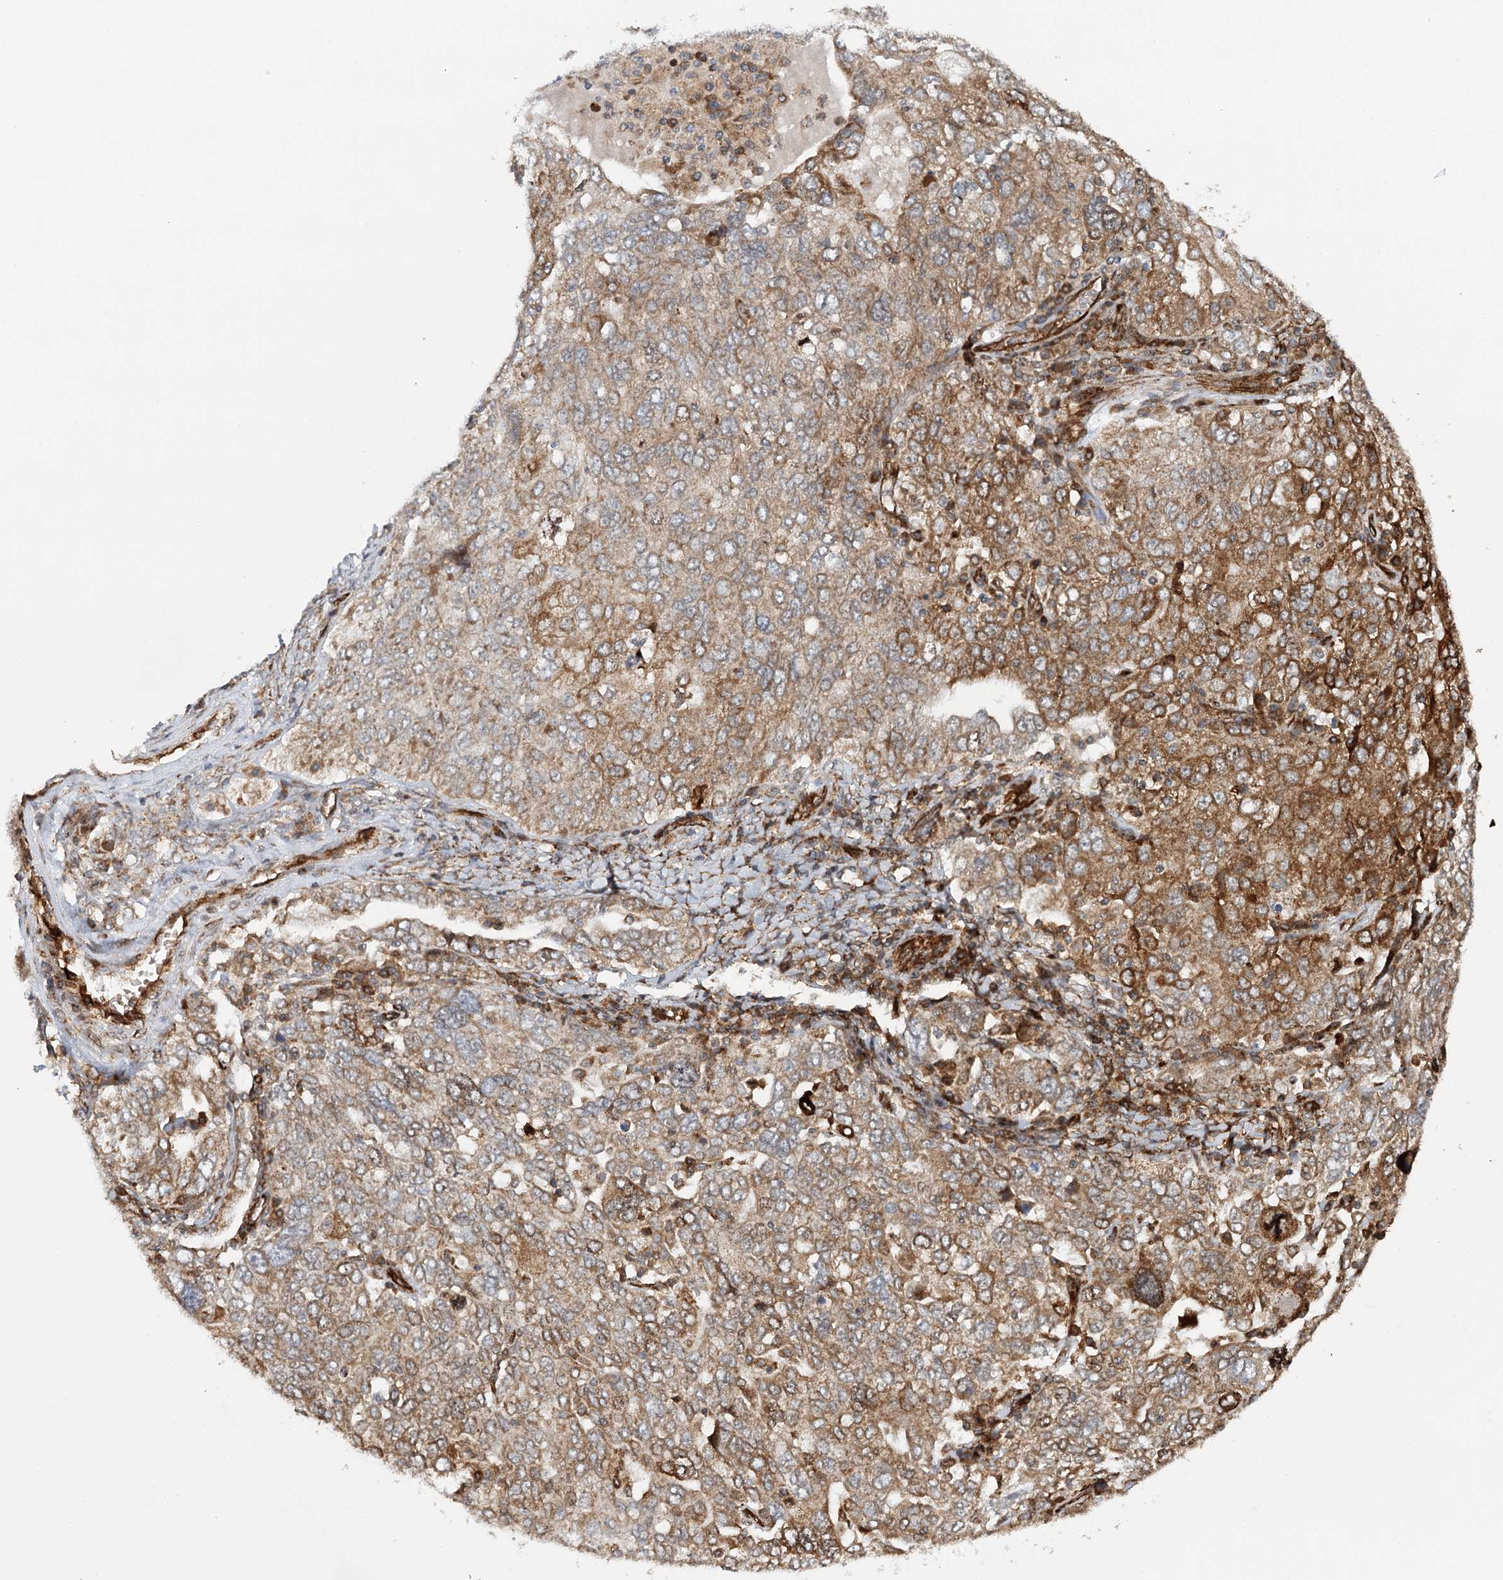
{"staining": {"intensity": "moderate", "quantity": ">75%", "location": "cytoplasmic/membranous"}, "tissue": "ovarian cancer", "cell_type": "Tumor cells", "image_type": "cancer", "snomed": [{"axis": "morphology", "description": "Carcinoma, endometroid"}, {"axis": "topography", "description": "Ovary"}], "caption": "Brown immunohistochemical staining in endometroid carcinoma (ovarian) displays moderate cytoplasmic/membranous positivity in approximately >75% of tumor cells.", "gene": "MKNK1", "patient": {"sex": "female", "age": 62}}